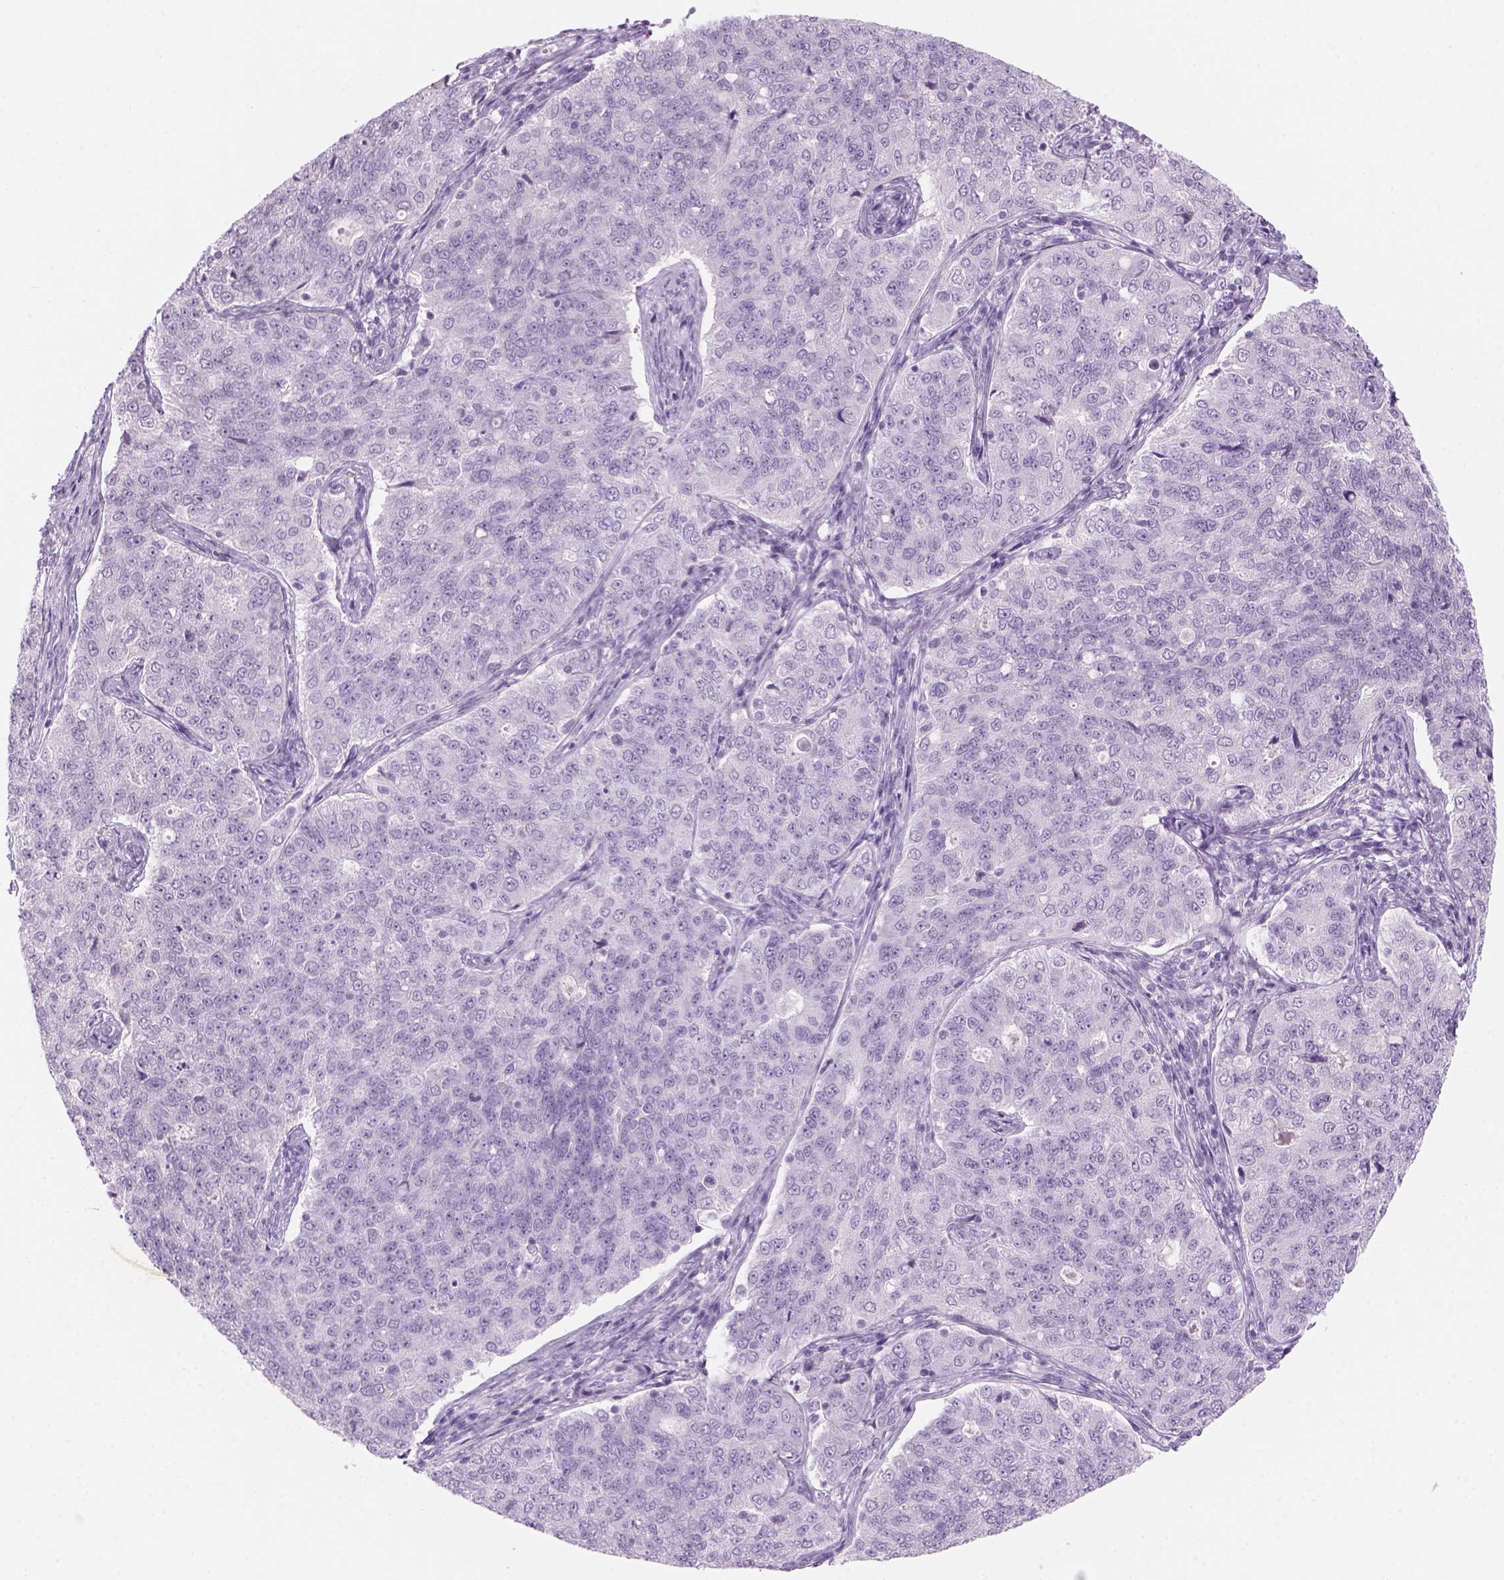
{"staining": {"intensity": "negative", "quantity": "none", "location": "none"}, "tissue": "endometrial cancer", "cell_type": "Tumor cells", "image_type": "cancer", "snomed": [{"axis": "morphology", "description": "Adenocarcinoma, NOS"}, {"axis": "topography", "description": "Endometrium"}], "caption": "Immunohistochemistry (IHC) of adenocarcinoma (endometrial) exhibits no positivity in tumor cells.", "gene": "KRTAP11-1", "patient": {"sex": "female", "age": 43}}